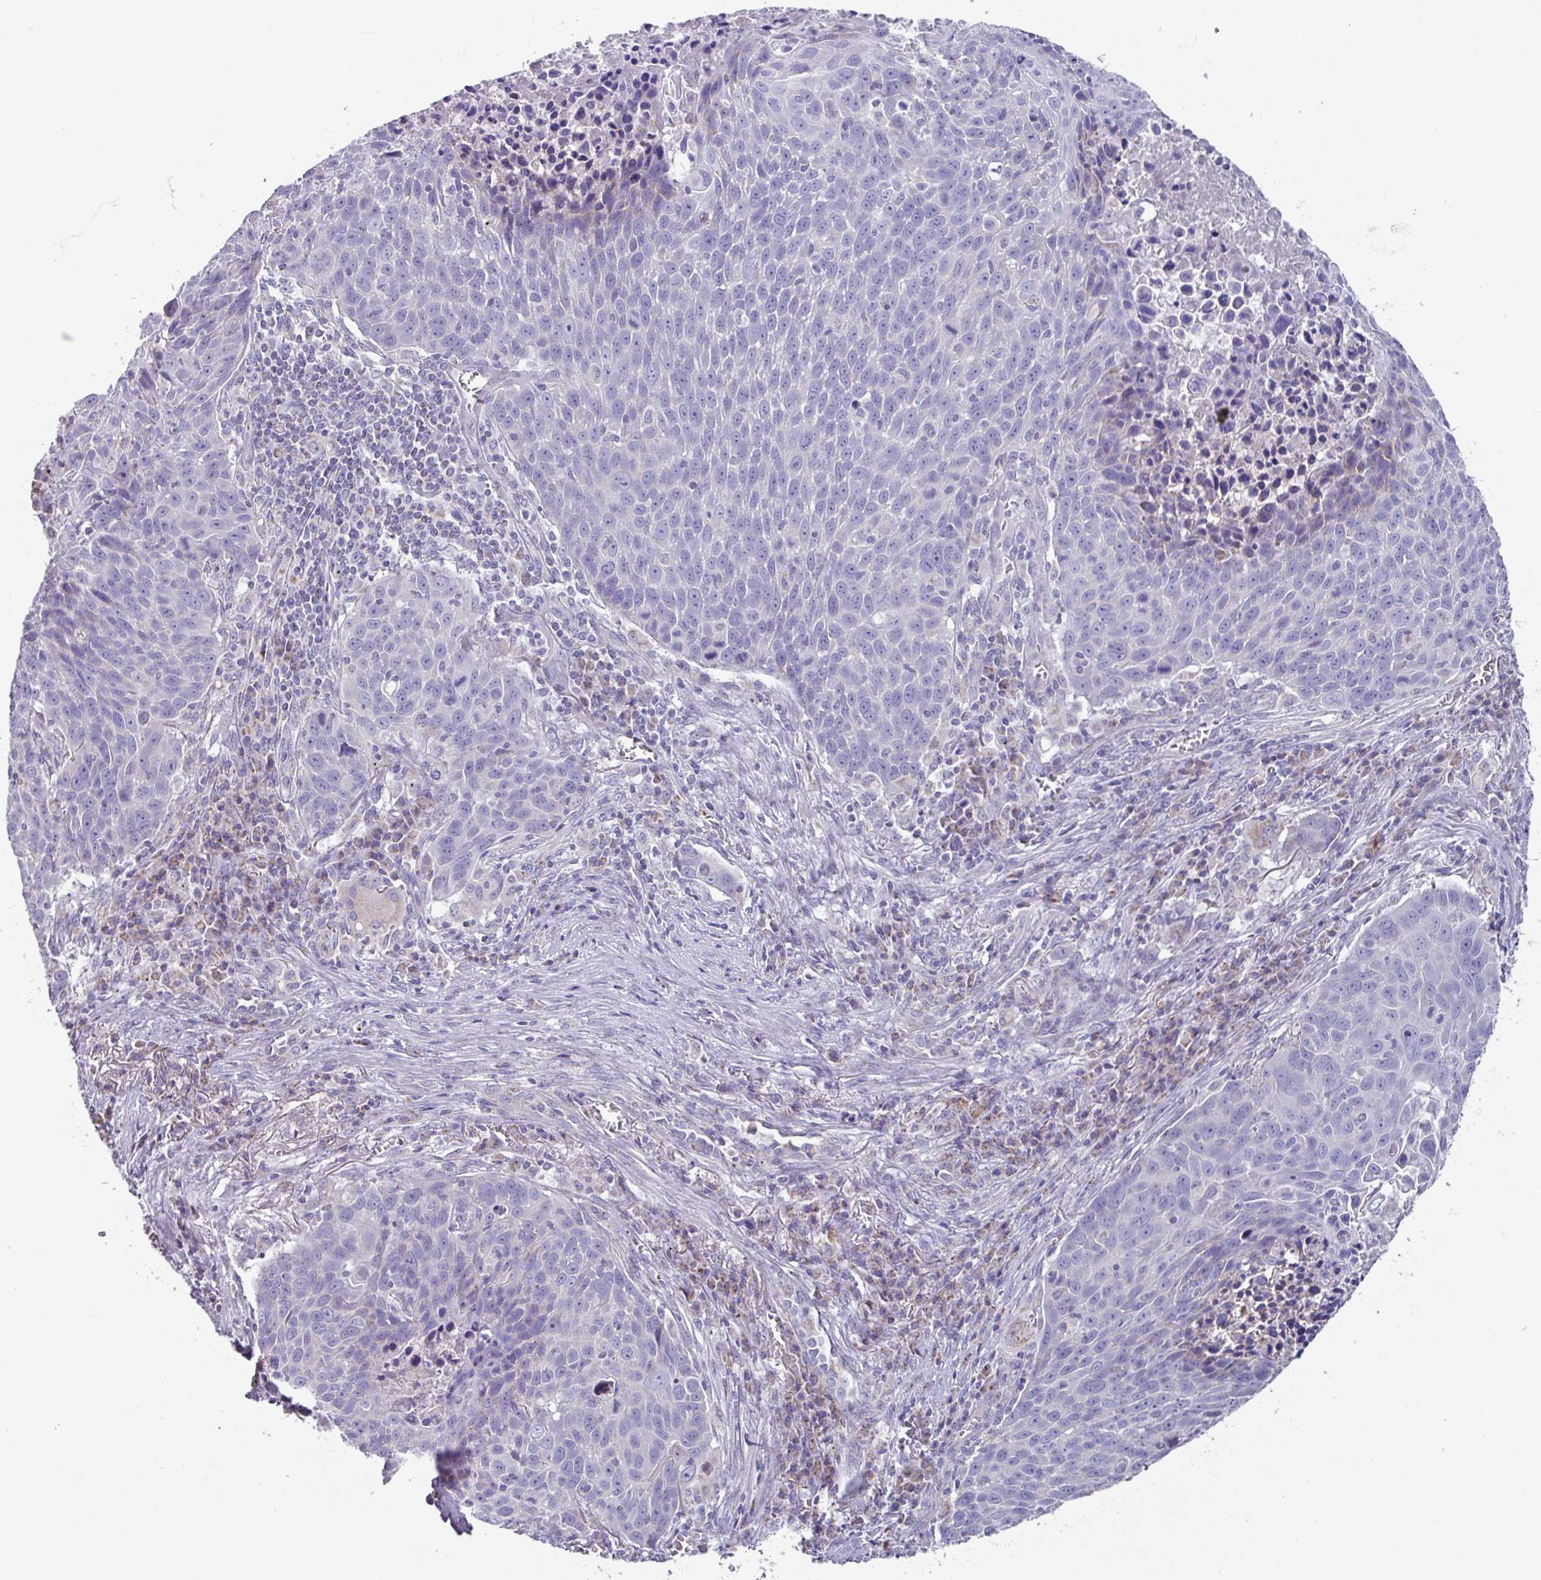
{"staining": {"intensity": "negative", "quantity": "none", "location": "none"}, "tissue": "lung cancer", "cell_type": "Tumor cells", "image_type": "cancer", "snomed": [{"axis": "morphology", "description": "Squamous cell carcinoma, NOS"}, {"axis": "topography", "description": "Lung"}], "caption": "Tumor cells show no significant protein expression in squamous cell carcinoma (lung).", "gene": "MT-ND4", "patient": {"sex": "male", "age": 78}}